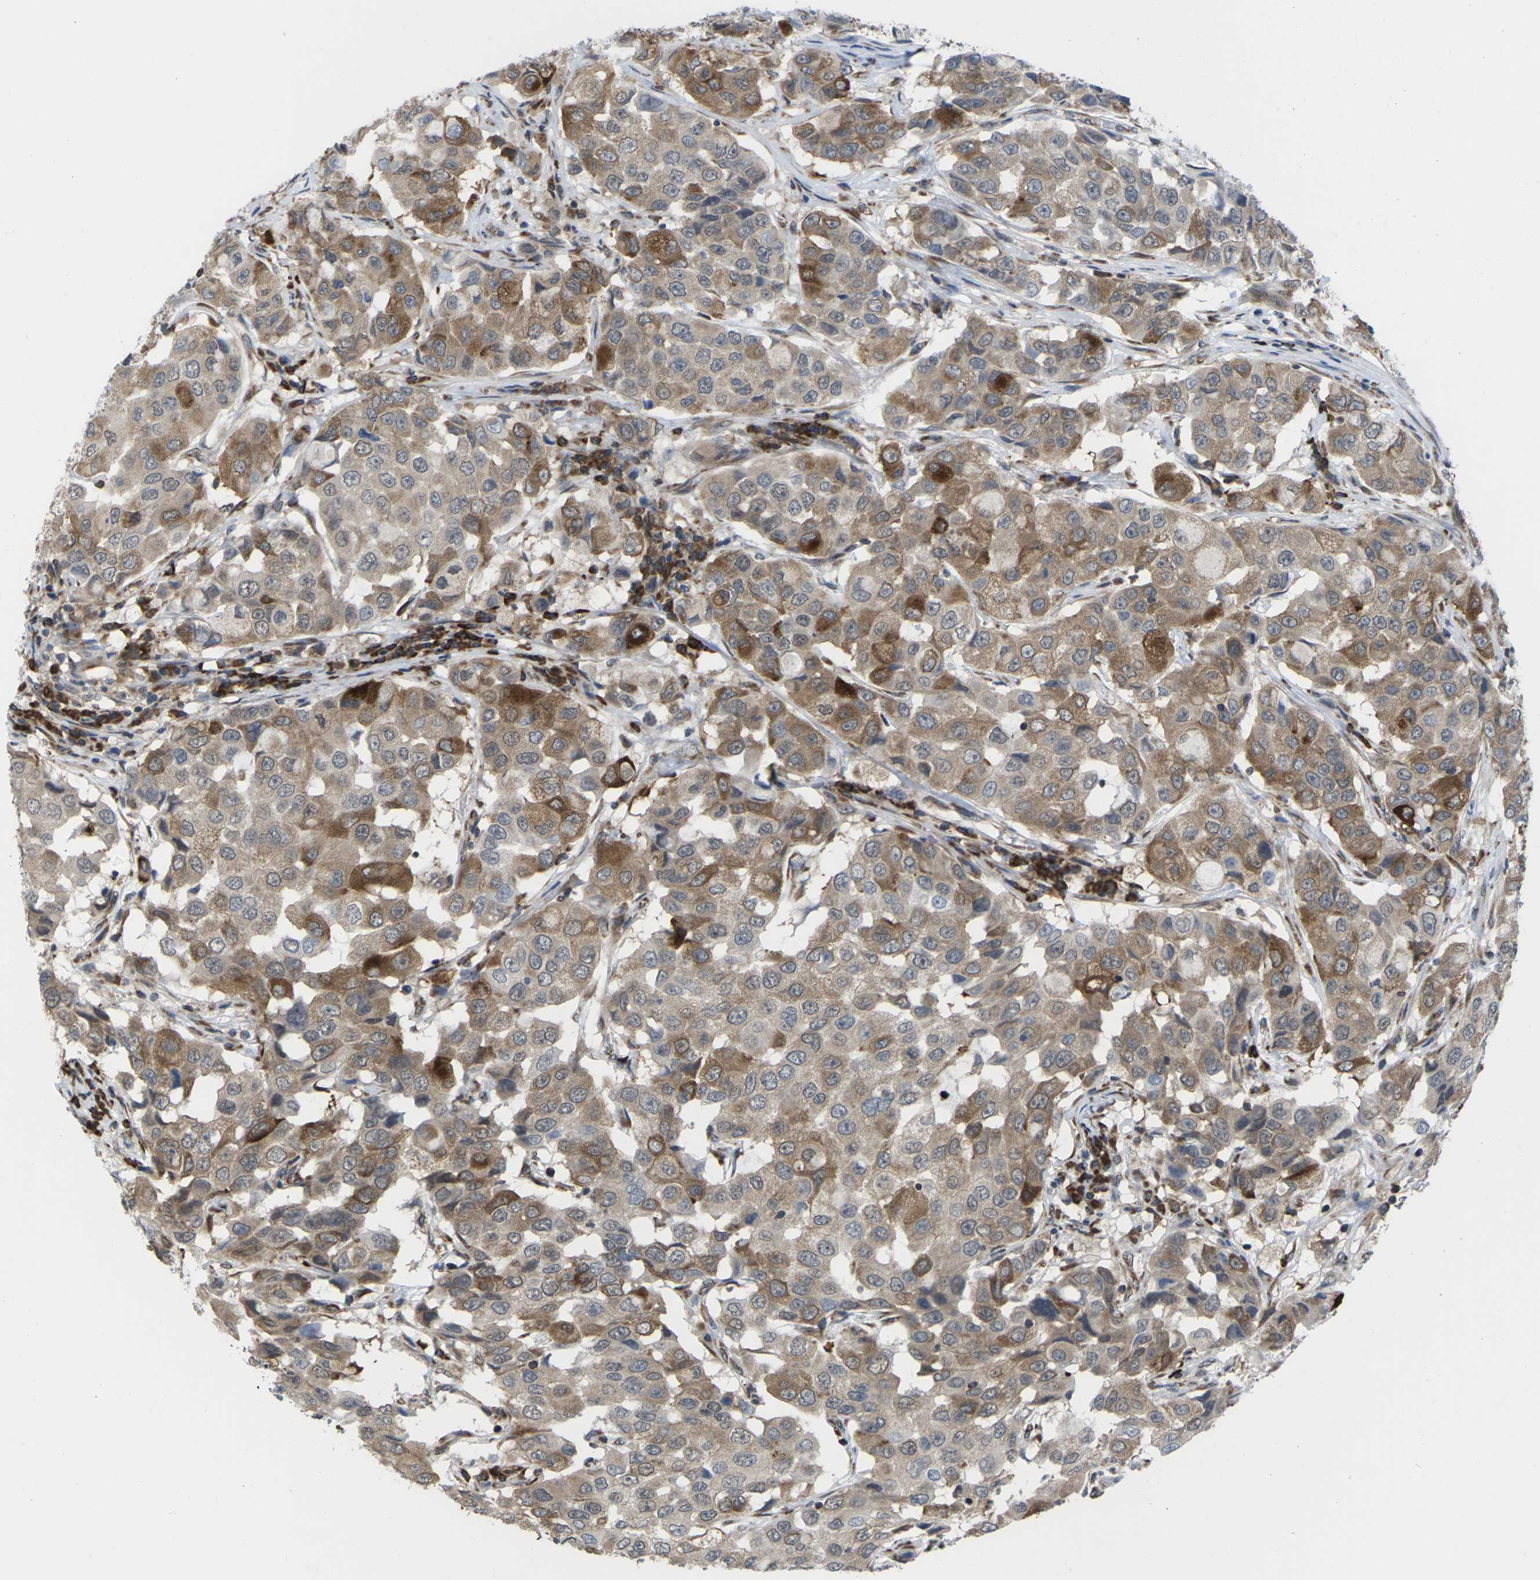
{"staining": {"intensity": "moderate", "quantity": ">75%", "location": "cytoplasmic/membranous"}, "tissue": "breast cancer", "cell_type": "Tumor cells", "image_type": "cancer", "snomed": [{"axis": "morphology", "description": "Duct carcinoma"}, {"axis": "topography", "description": "Breast"}], "caption": "IHC of breast cancer demonstrates medium levels of moderate cytoplasmic/membranous staining in about >75% of tumor cells. The protein is shown in brown color, while the nuclei are stained blue.", "gene": "PDZK1IP1", "patient": {"sex": "female", "age": 27}}